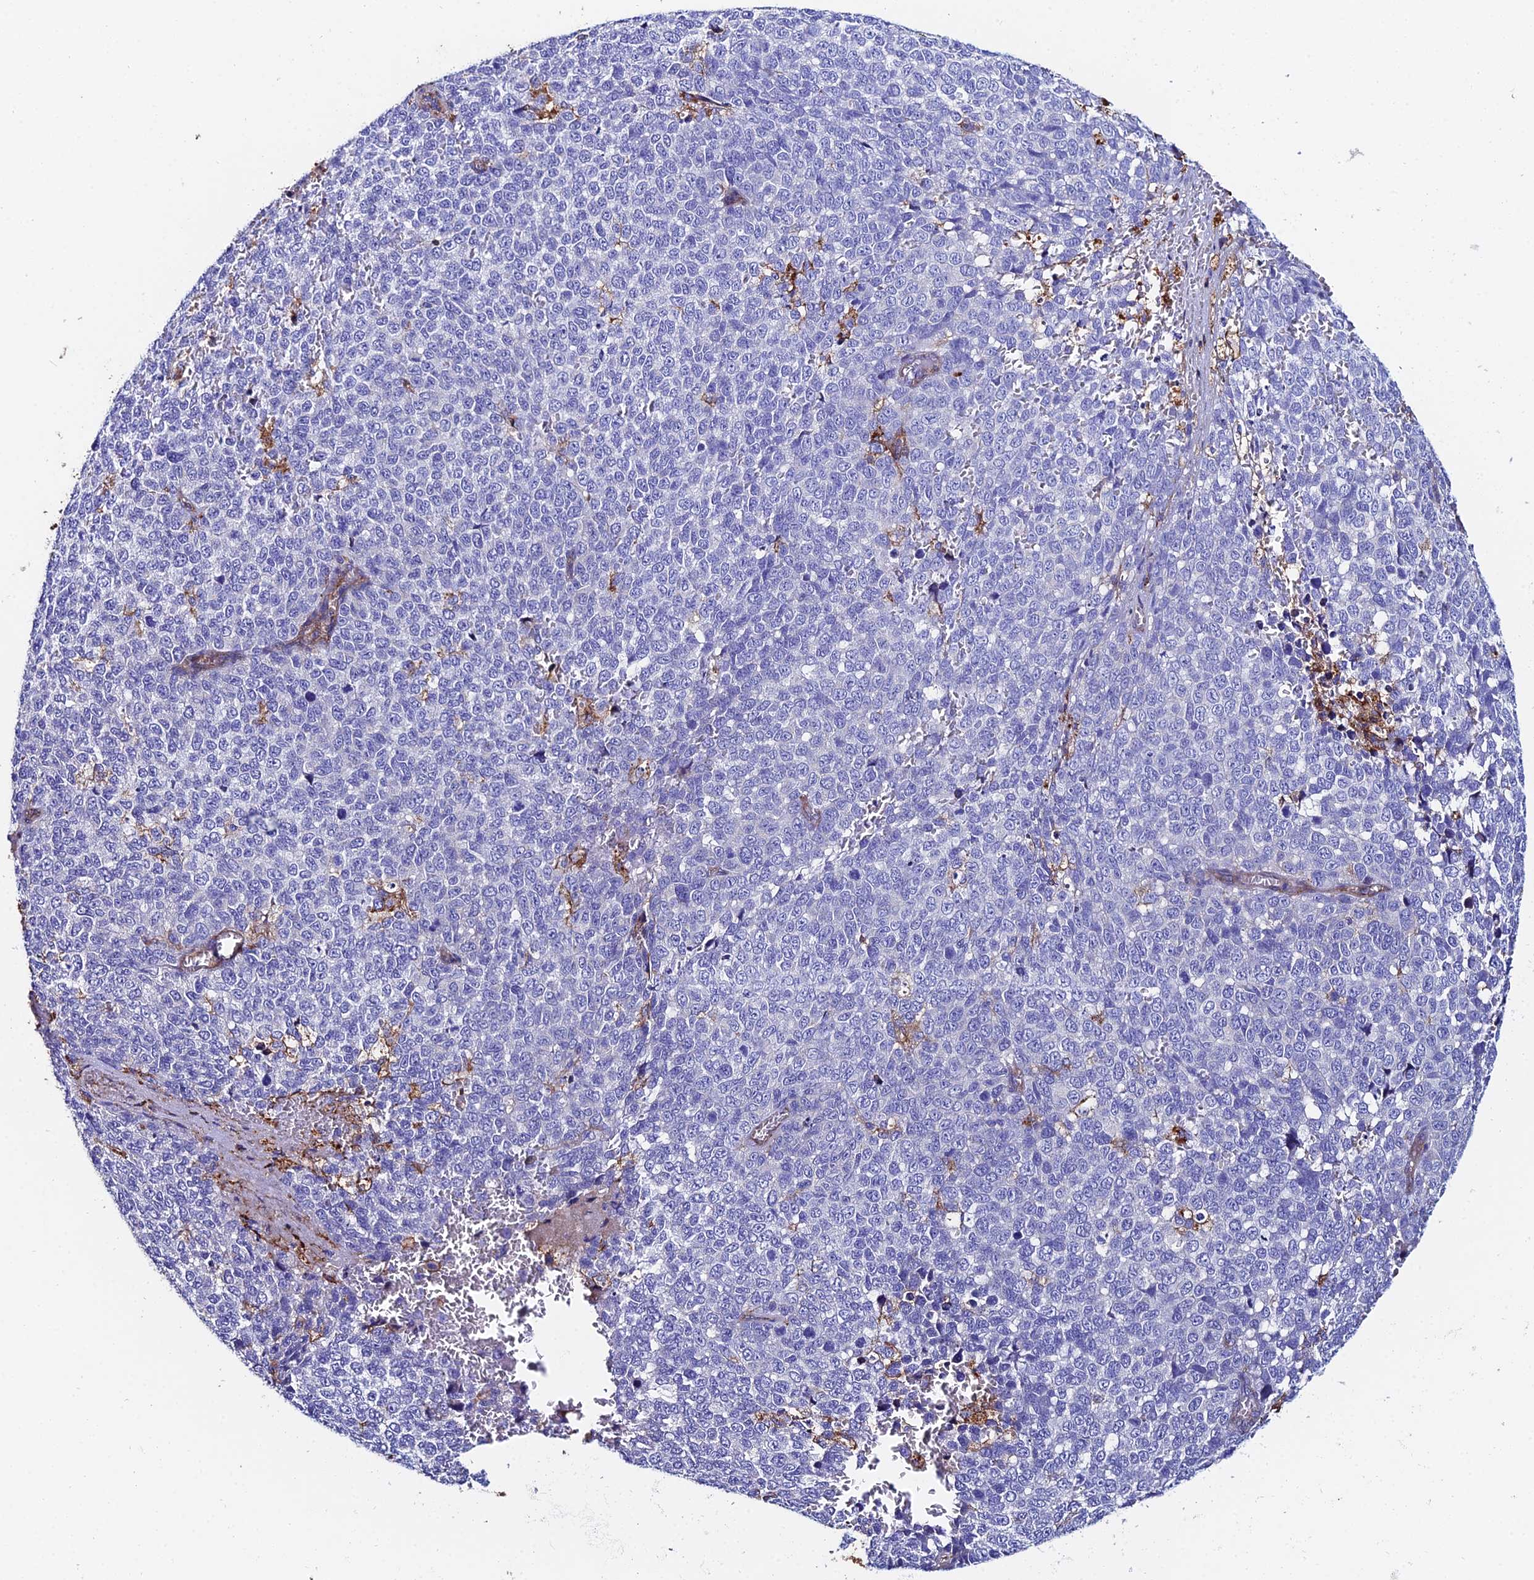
{"staining": {"intensity": "negative", "quantity": "none", "location": "none"}, "tissue": "melanoma", "cell_type": "Tumor cells", "image_type": "cancer", "snomed": [{"axis": "morphology", "description": "Malignant melanoma, NOS"}, {"axis": "topography", "description": "Nose, NOS"}], "caption": "This micrograph is of melanoma stained with immunohistochemistry to label a protein in brown with the nuclei are counter-stained blue. There is no staining in tumor cells.", "gene": "C6", "patient": {"sex": "female", "age": 48}}